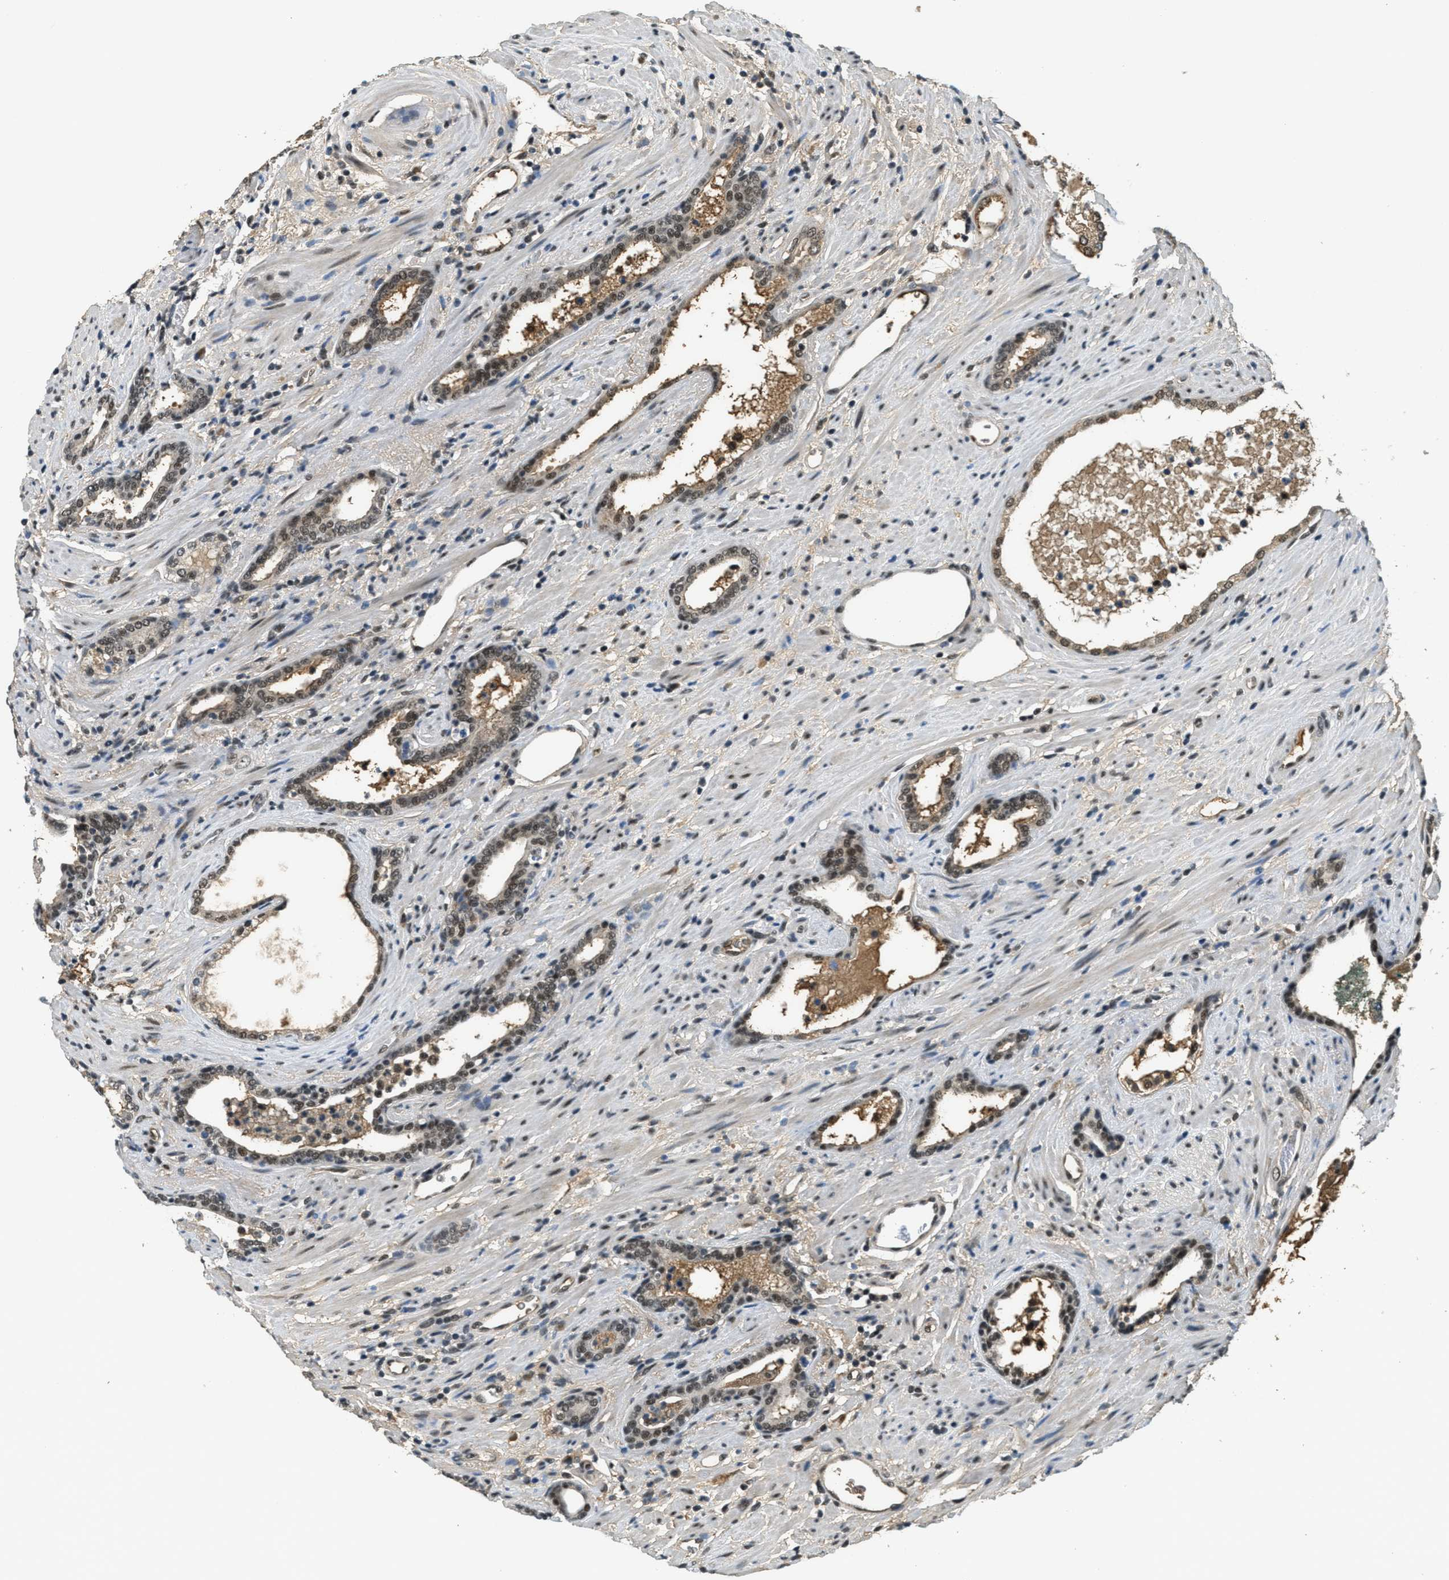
{"staining": {"intensity": "moderate", "quantity": ">75%", "location": "nuclear"}, "tissue": "prostate cancer", "cell_type": "Tumor cells", "image_type": "cancer", "snomed": [{"axis": "morphology", "description": "Adenocarcinoma, High grade"}, {"axis": "topography", "description": "Prostate"}], "caption": "Immunohistochemical staining of prostate adenocarcinoma (high-grade) exhibits medium levels of moderate nuclear expression in about >75% of tumor cells.", "gene": "ZNF148", "patient": {"sex": "male", "age": 71}}